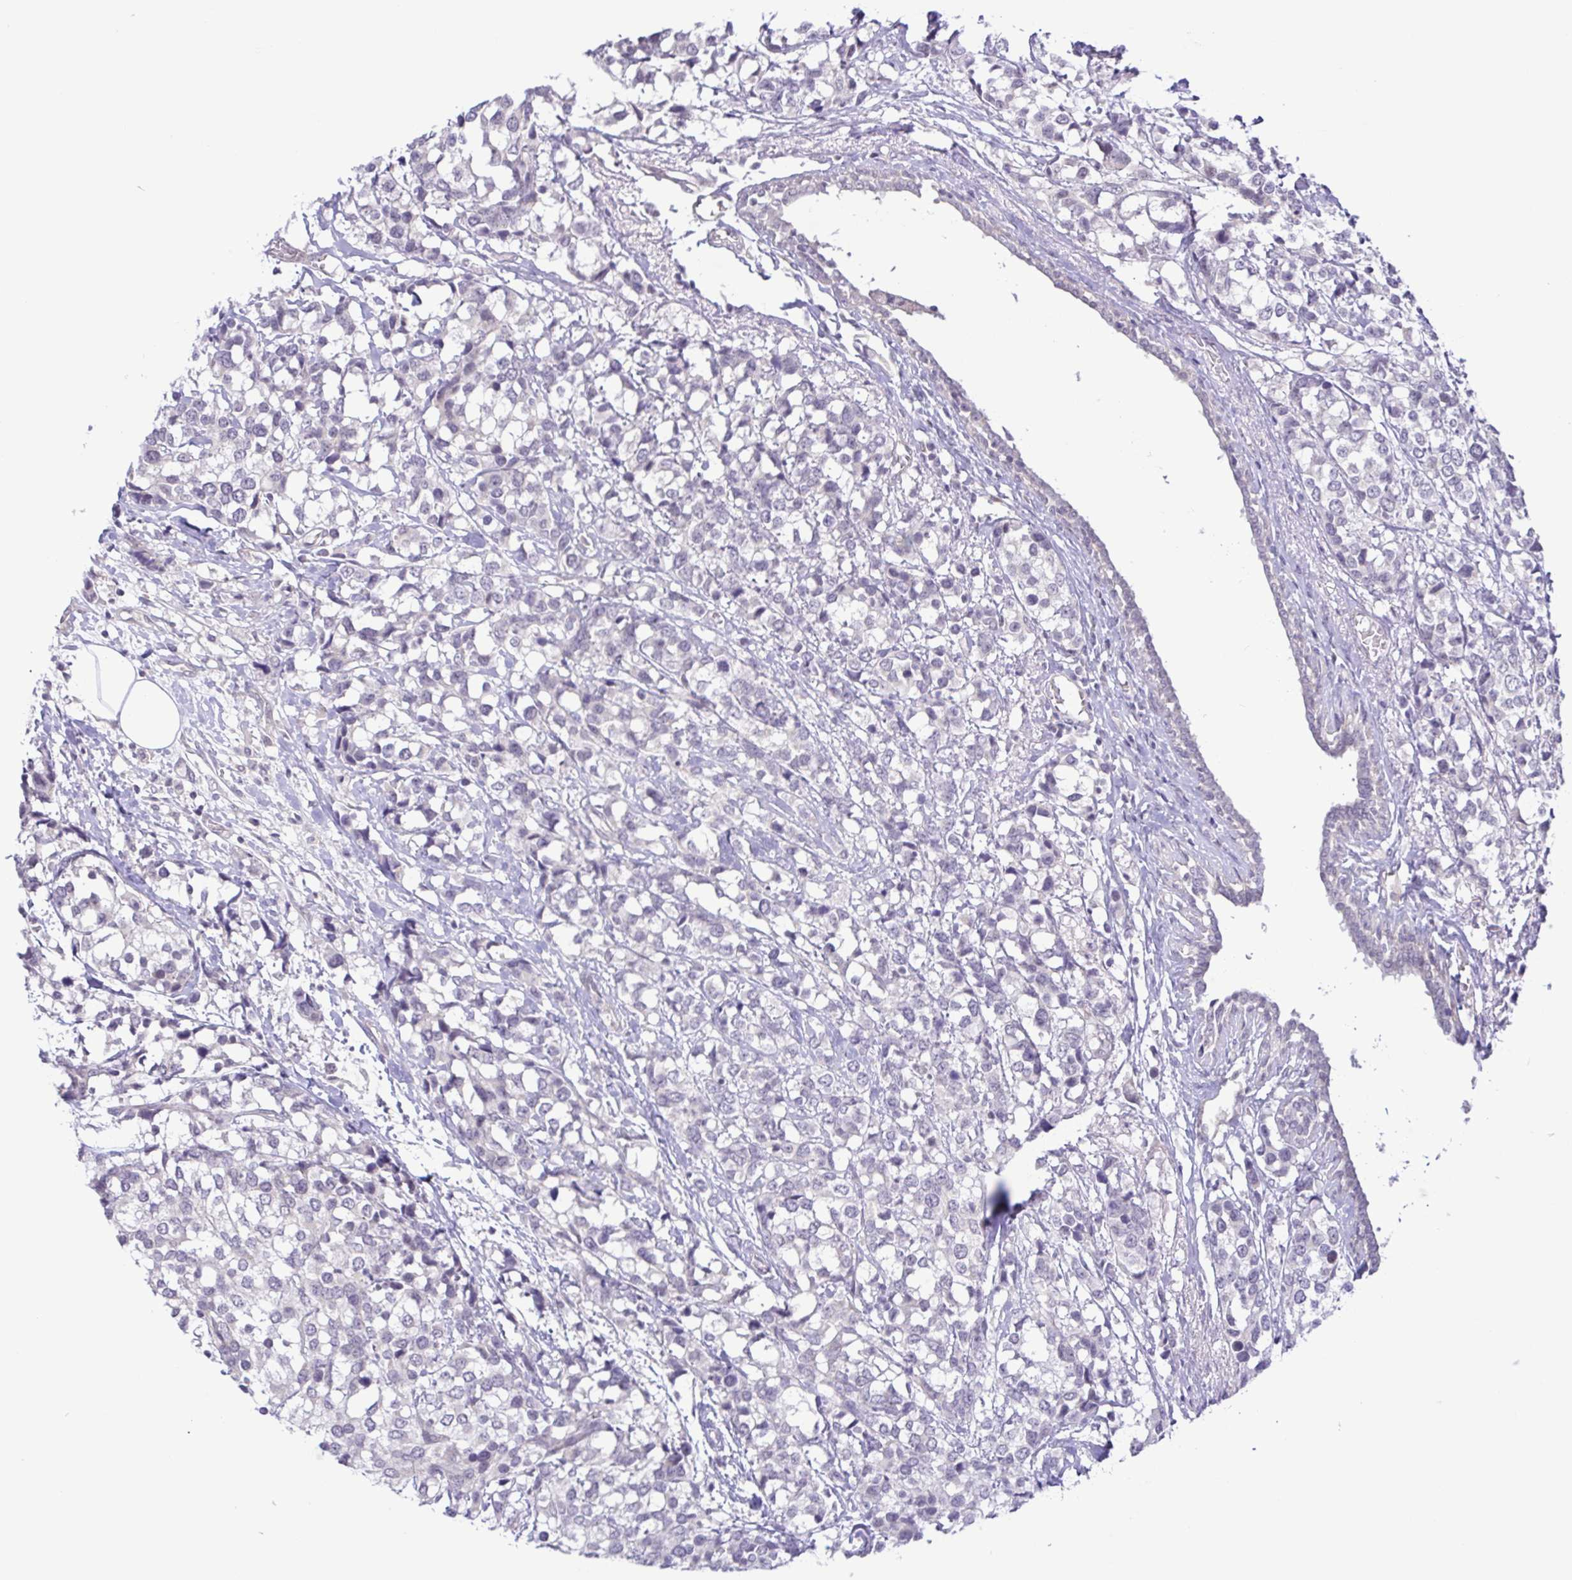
{"staining": {"intensity": "negative", "quantity": "none", "location": "none"}, "tissue": "breast cancer", "cell_type": "Tumor cells", "image_type": "cancer", "snomed": [{"axis": "morphology", "description": "Lobular carcinoma"}, {"axis": "topography", "description": "Breast"}], "caption": "Photomicrograph shows no significant protein positivity in tumor cells of breast cancer (lobular carcinoma).", "gene": "IL1RN", "patient": {"sex": "female", "age": 59}}